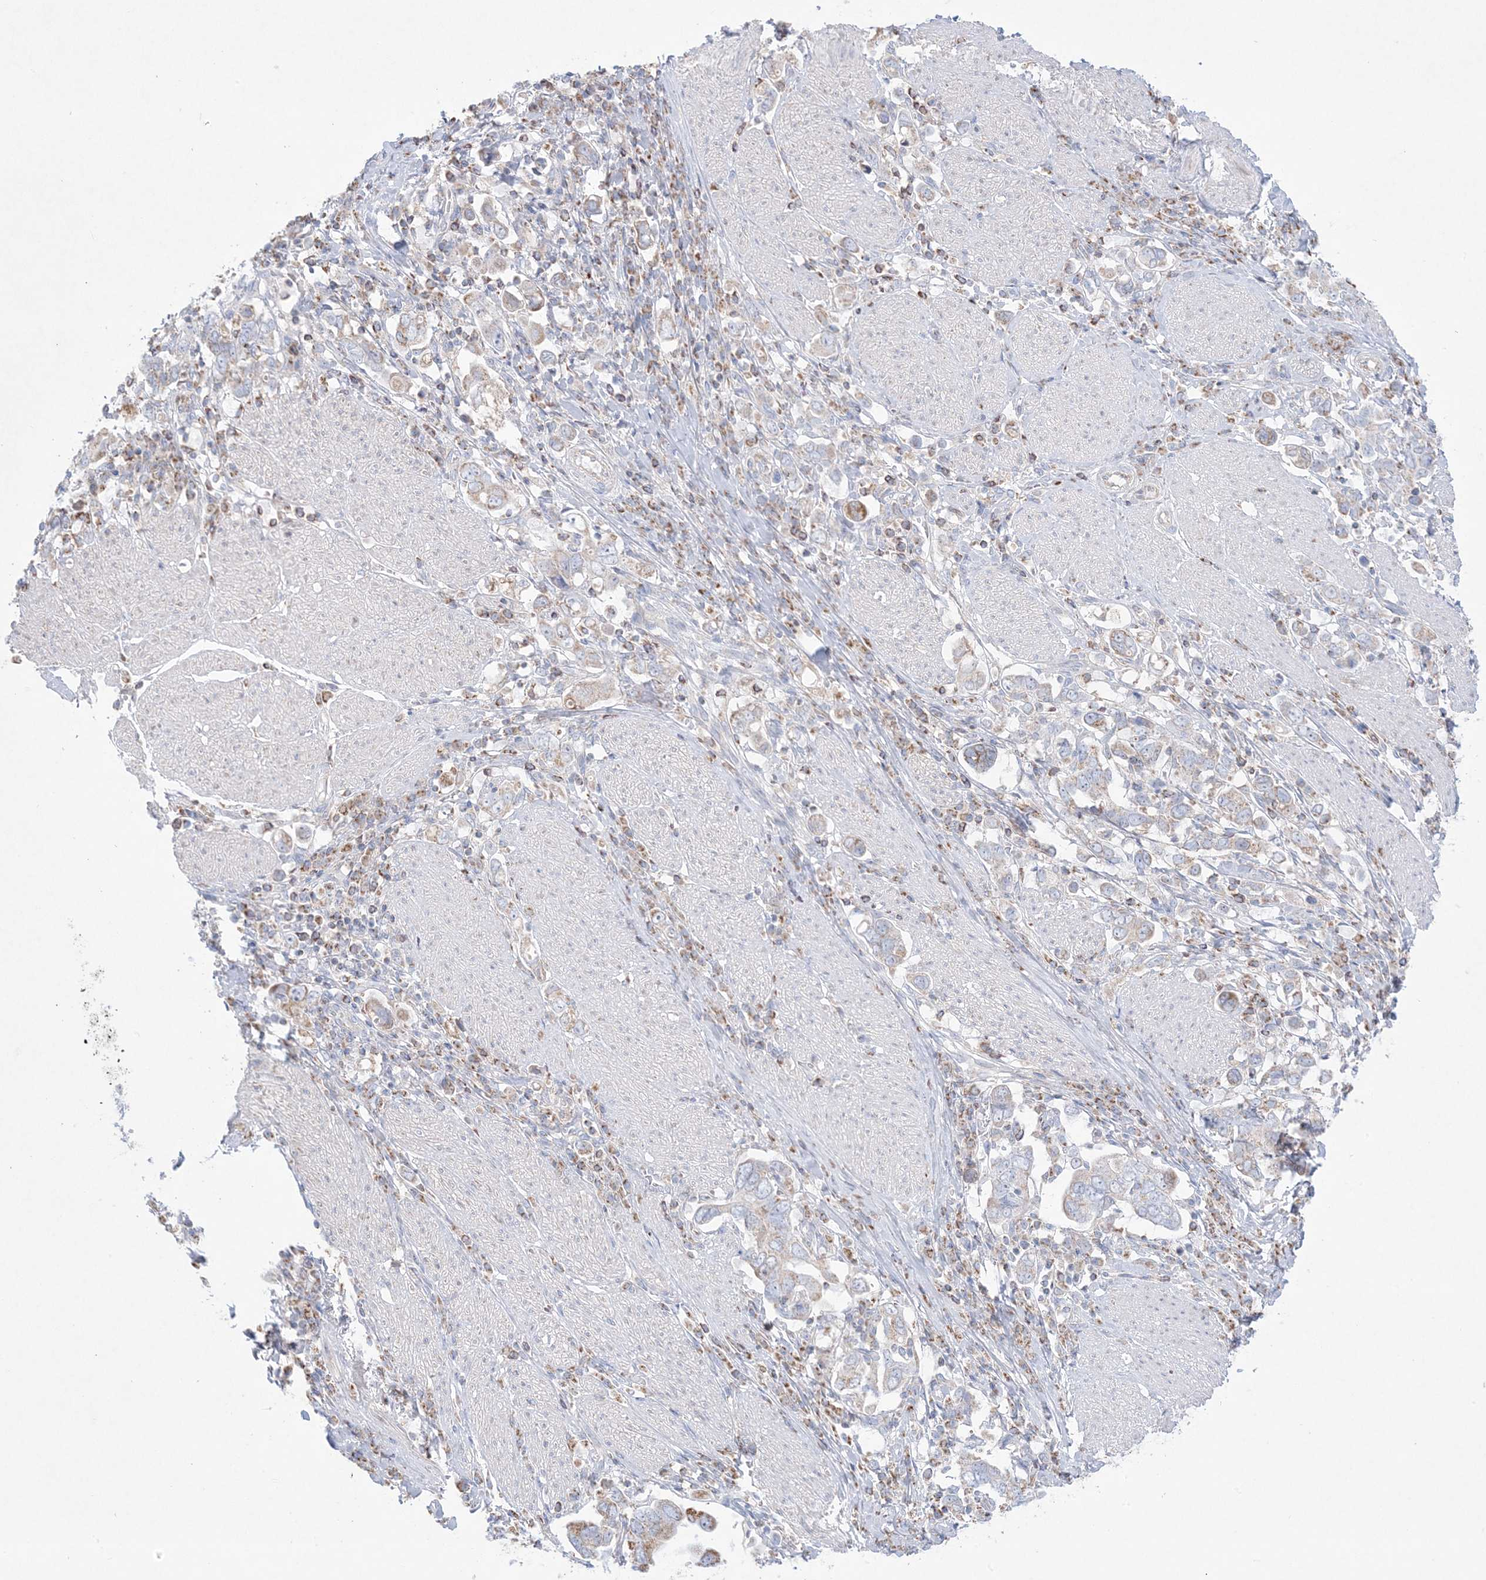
{"staining": {"intensity": "negative", "quantity": "none", "location": "none"}, "tissue": "stomach cancer", "cell_type": "Tumor cells", "image_type": "cancer", "snomed": [{"axis": "morphology", "description": "Adenocarcinoma, NOS"}, {"axis": "topography", "description": "Stomach, upper"}], "caption": "This image is of stomach cancer stained with IHC to label a protein in brown with the nuclei are counter-stained blue. There is no positivity in tumor cells.", "gene": "KCTD6", "patient": {"sex": "male", "age": 62}}